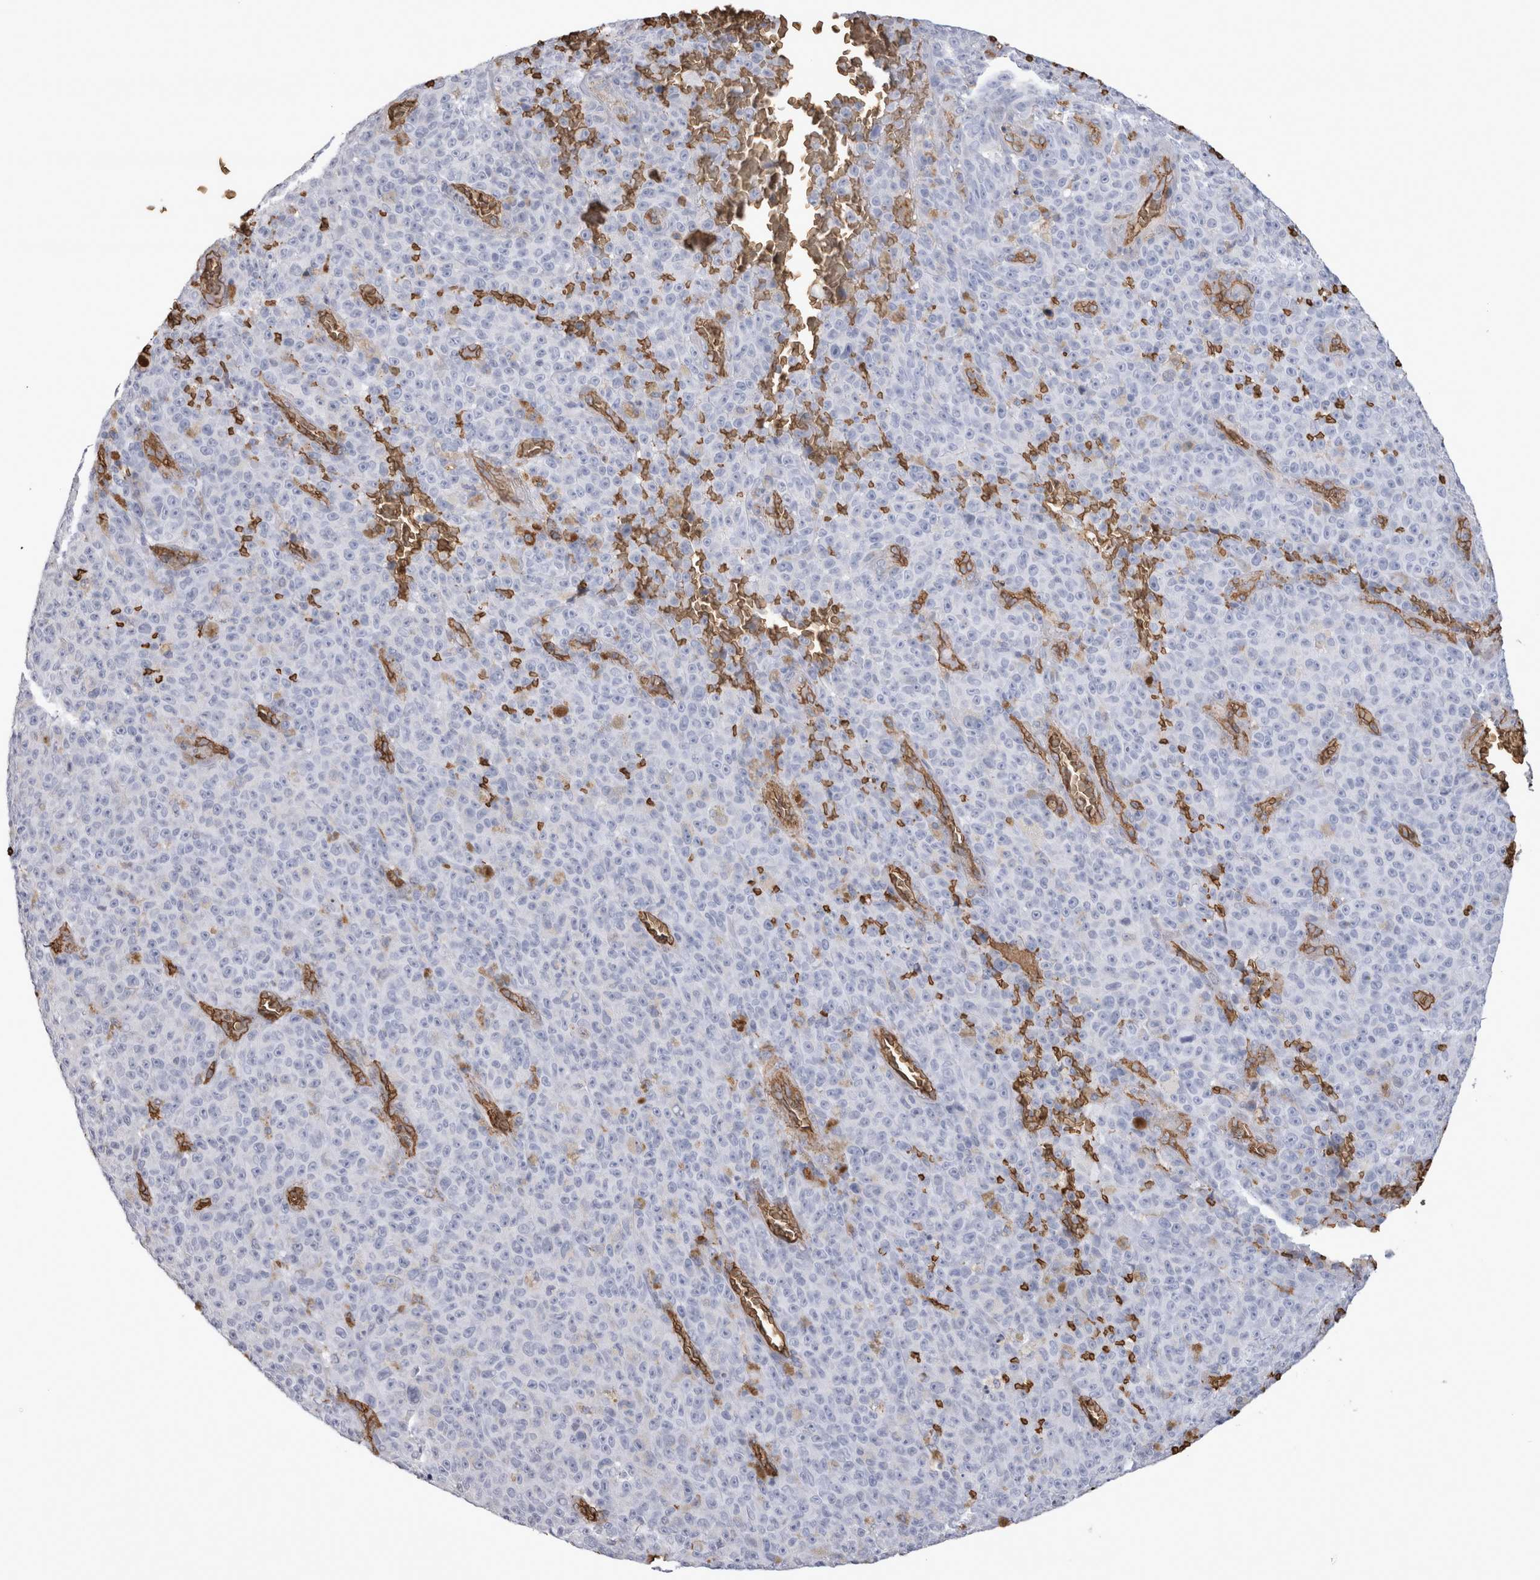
{"staining": {"intensity": "negative", "quantity": "none", "location": "none"}, "tissue": "melanoma", "cell_type": "Tumor cells", "image_type": "cancer", "snomed": [{"axis": "morphology", "description": "Malignant melanoma, NOS"}, {"axis": "topography", "description": "Skin"}], "caption": "Malignant melanoma was stained to show a protein in brown. There is no significant expression in tumor cells.", "gene": "IL17RC", "patient": {"sex": "female", "age": 82}}